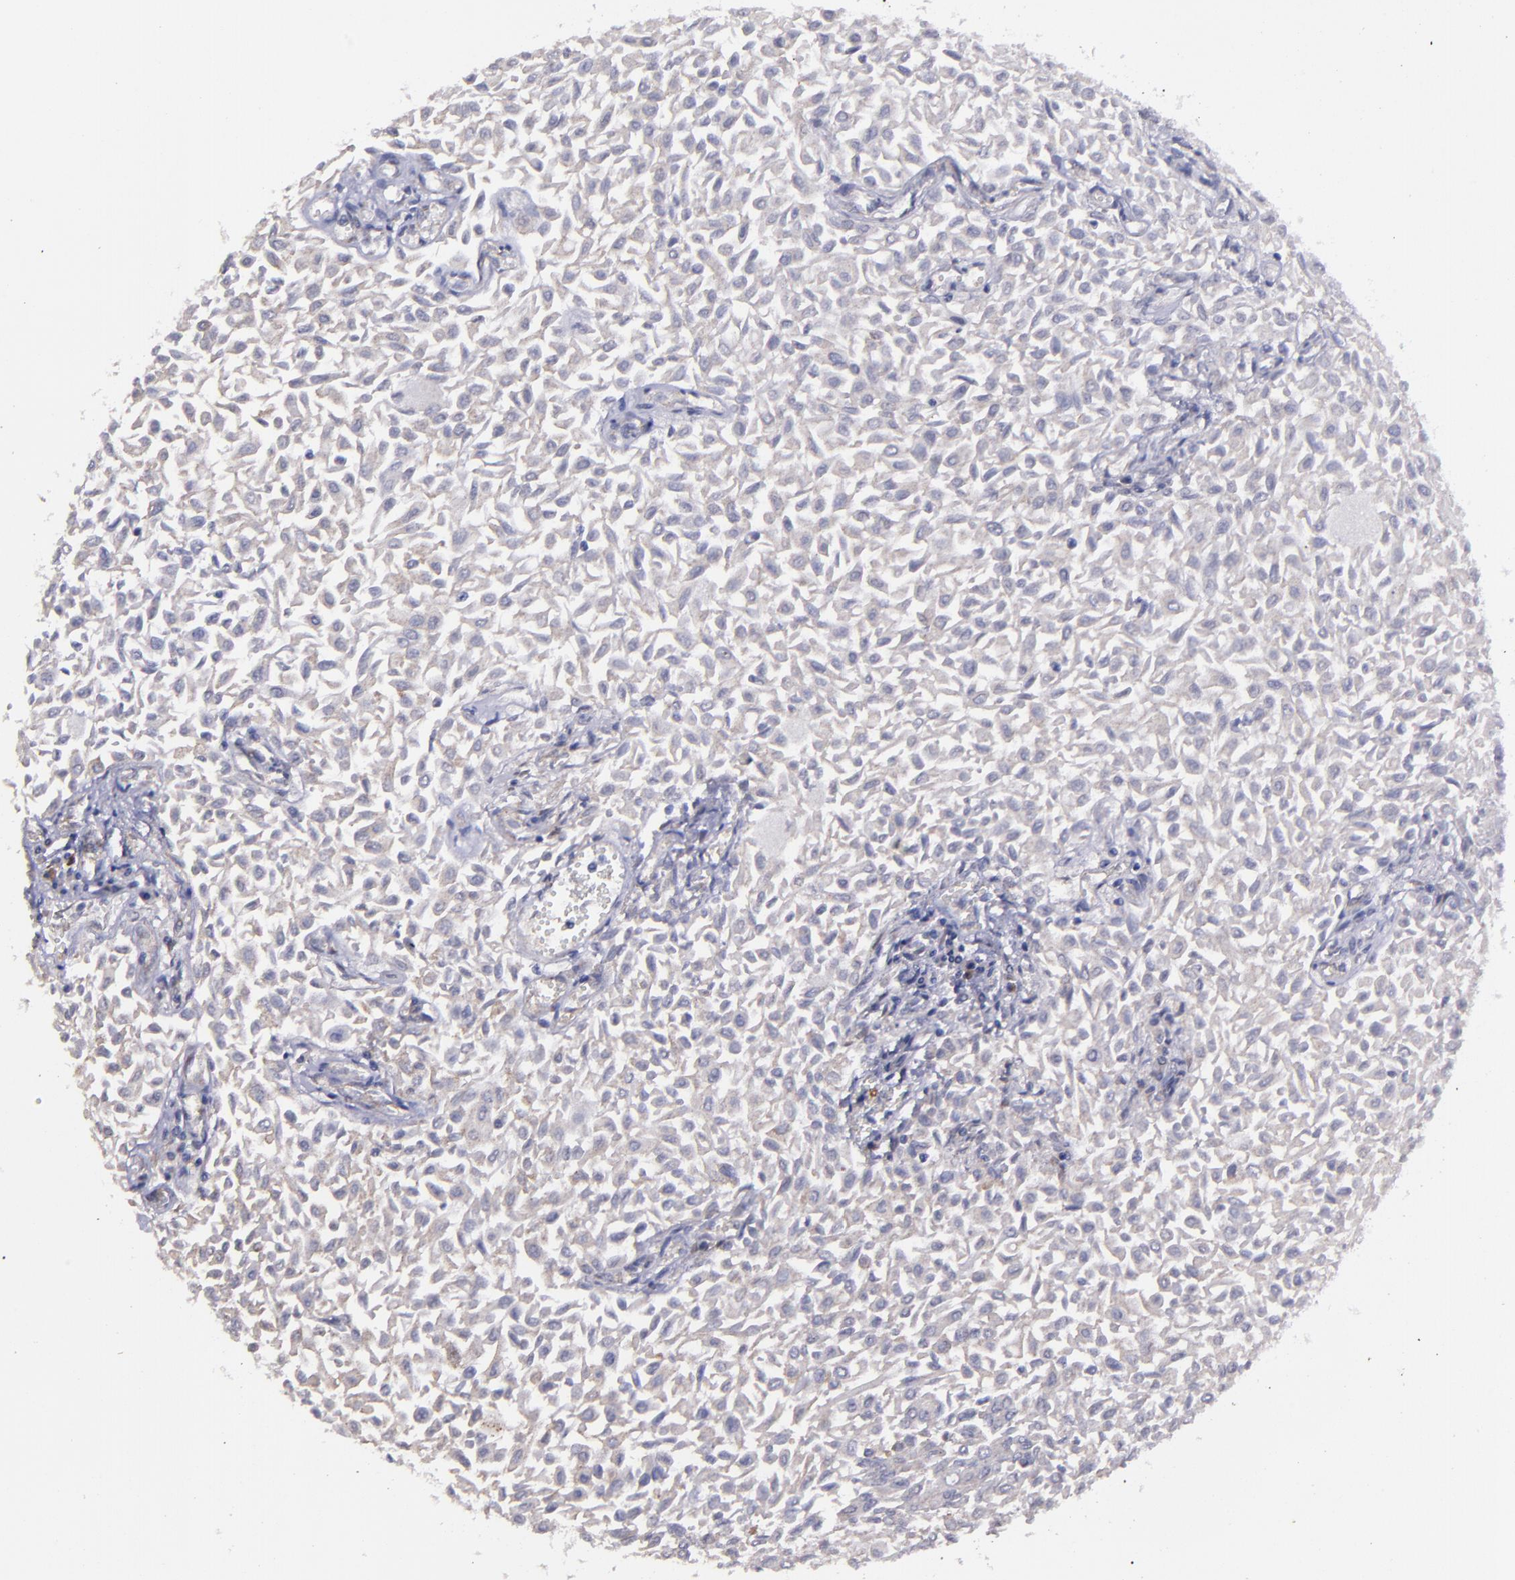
{"staining": {"intensity": "negative", "quantity": "none", "location": "none"}, "tissue": "urothelial cancer", "cell_type": "Tumor cells", "image_type": "cancer", "snomed": [{"axis": "morphology", "description": "Urothelial carcinoma, Low grade"}, {"axis": "topography", "description": "Urinary bladder"}], "caption": "An immunohistochemistry micrograph of urothelial cancer is shown. There is no staining in tumor cells of urothelial cancer.", "gene": "MASP1", "patient": {"sex": "male", "age": 64}}